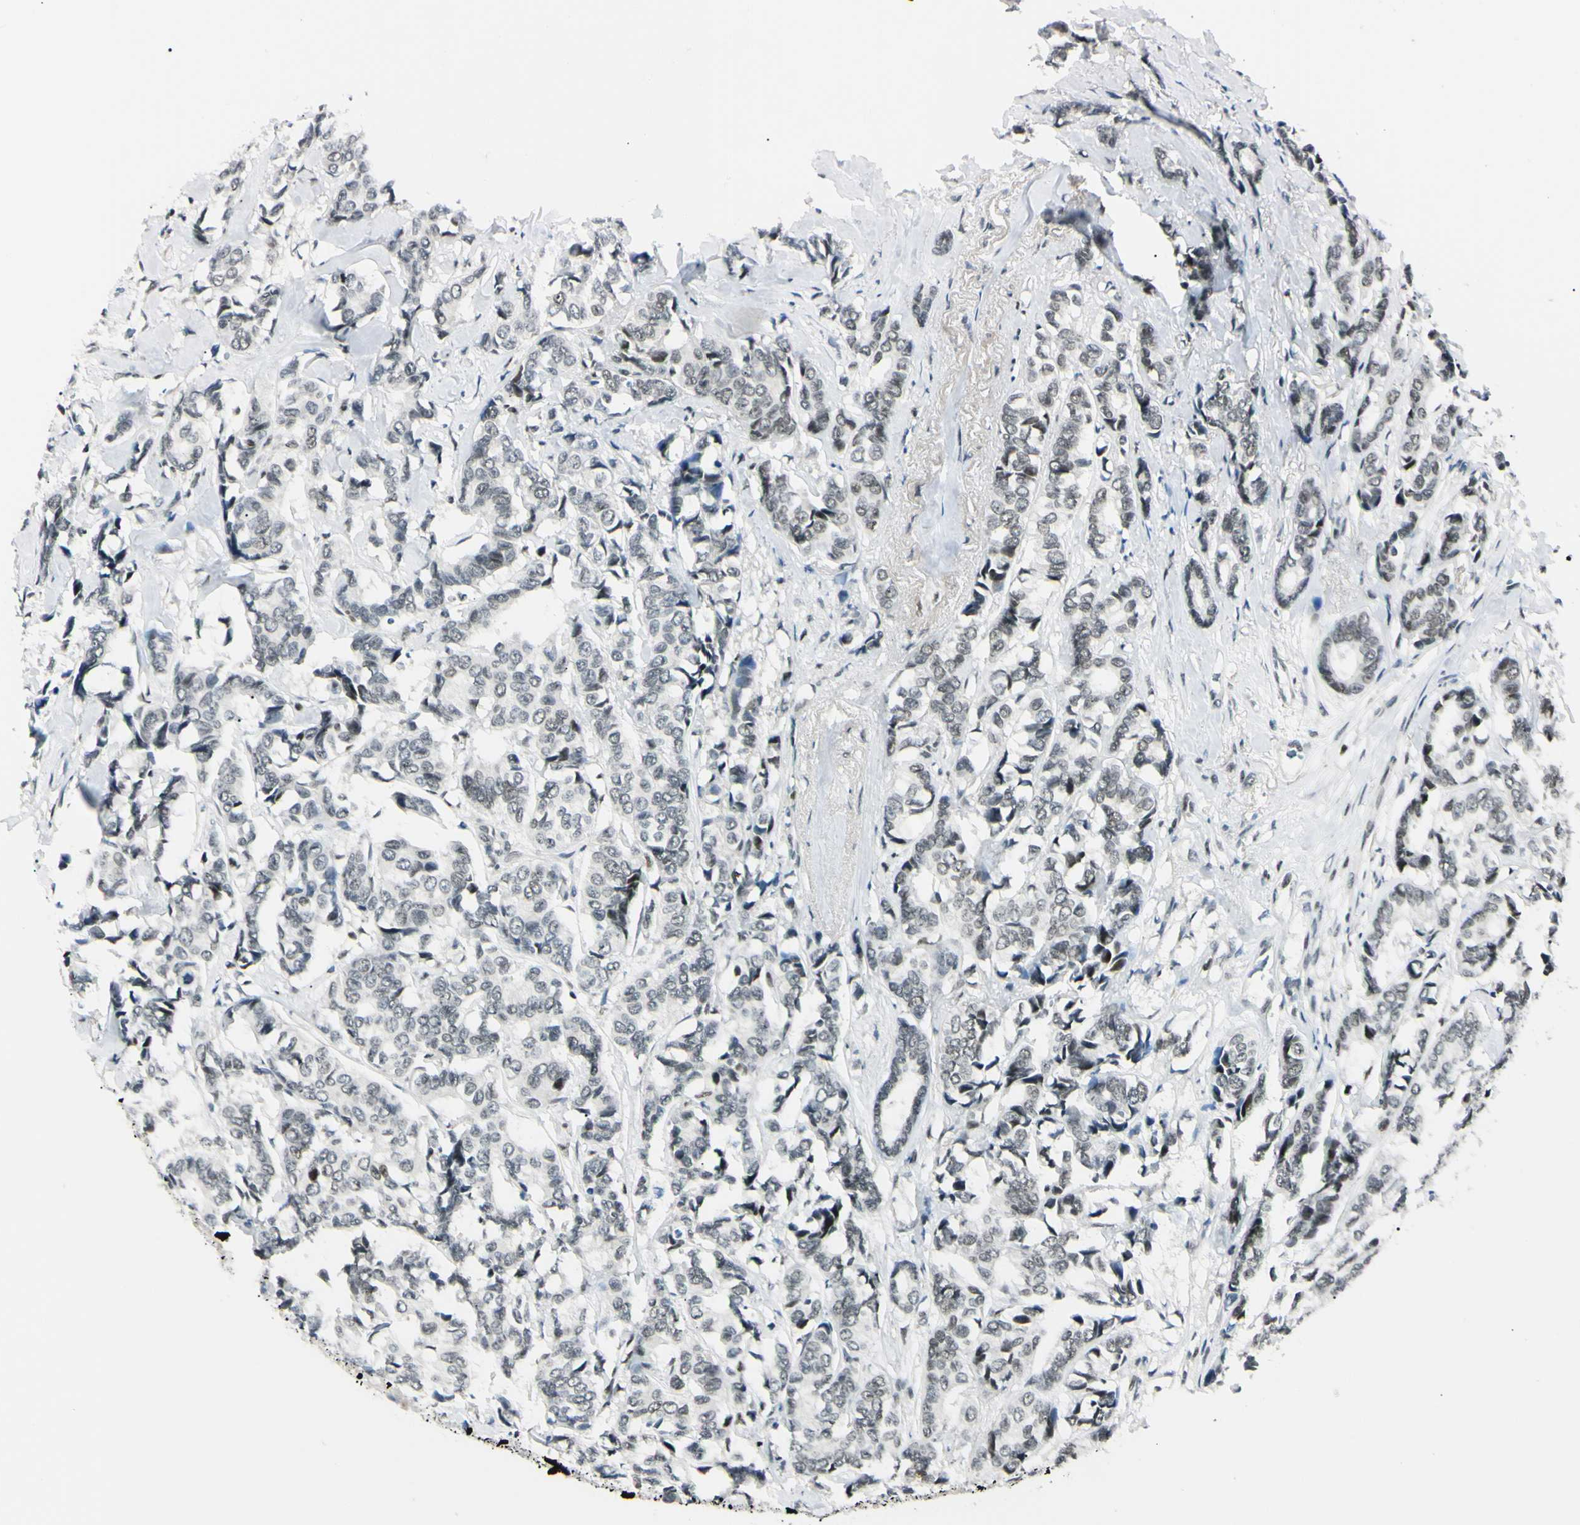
{"staining": {"intensity": "negative", "quantity": "none", "location": "none"}, "tissue": "breast cancer", "cell_type": "Tumor cells", "image_type": "cancer", "snomed": [{"axis": "morphology", "description": "Duct carcinoma"}, {"axis": "topography", "description": "Breast"}], "caption": "Tumor cells are negative for protein expression in human breast cancer. Nuclei are stained in blue.", "gene": "C1orf174", "patient": {"sex": "female", "age": 87}}